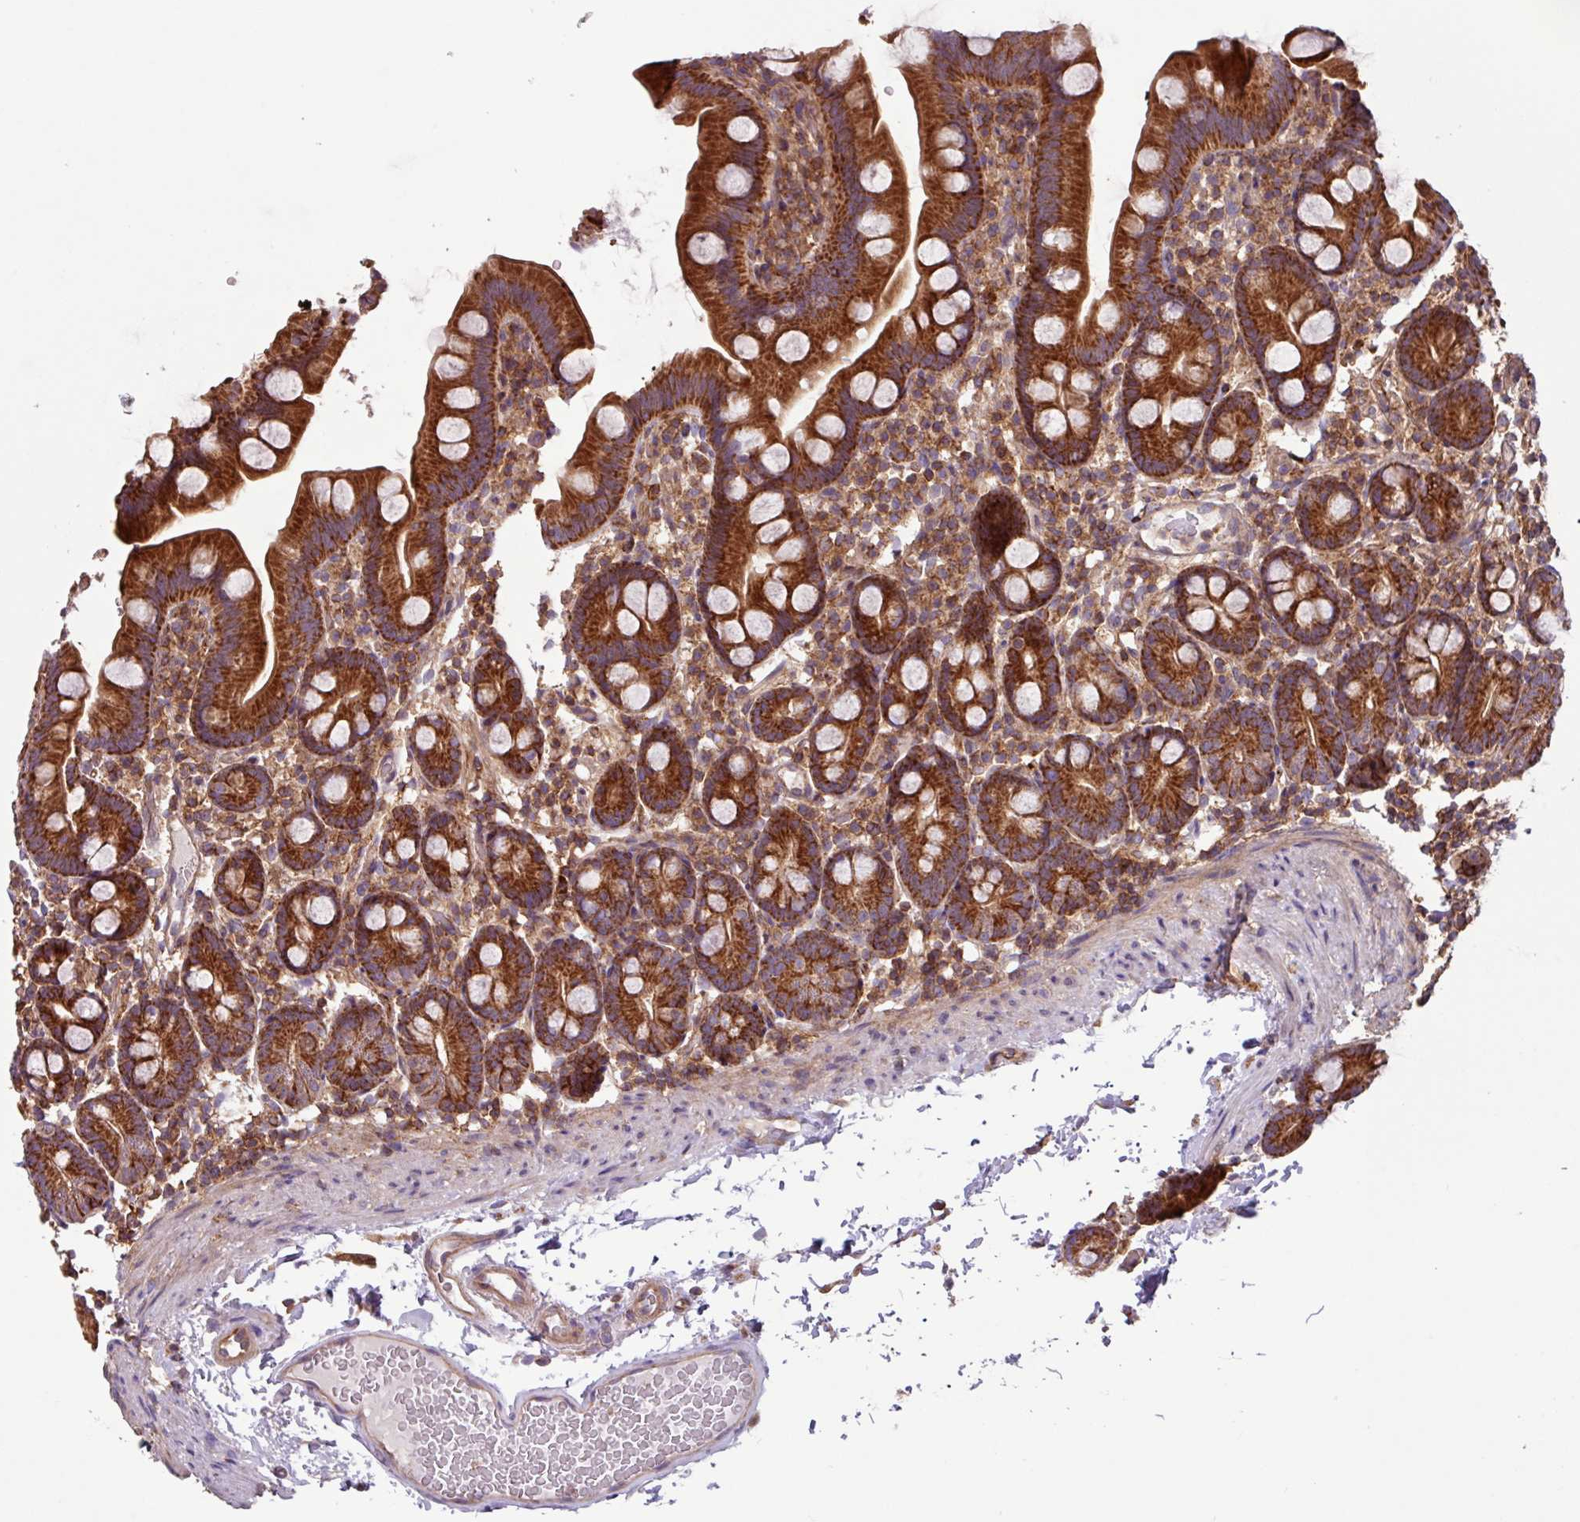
{"staining": {"intensity": "strong", "quantity": ">75%", "location": "cytoplasmic/membranous"}, "tissue": "small intestine", "cell_type": "Glandular cells", "image_type": "normal", "snomed": [{"axis": "morphology", "description": "Normal tissue, NOS"}, {"axis": "topography", "description": "Small intestine"}], "caption": "DAB immunohistochemical staining of unremarkable small intestine demonstrates strong cytoplasmic/membranous protein staining in about >75% of glandular cells.", "gene": "PLEKHD1", "patient": {"sex": "female", "age": 68}}